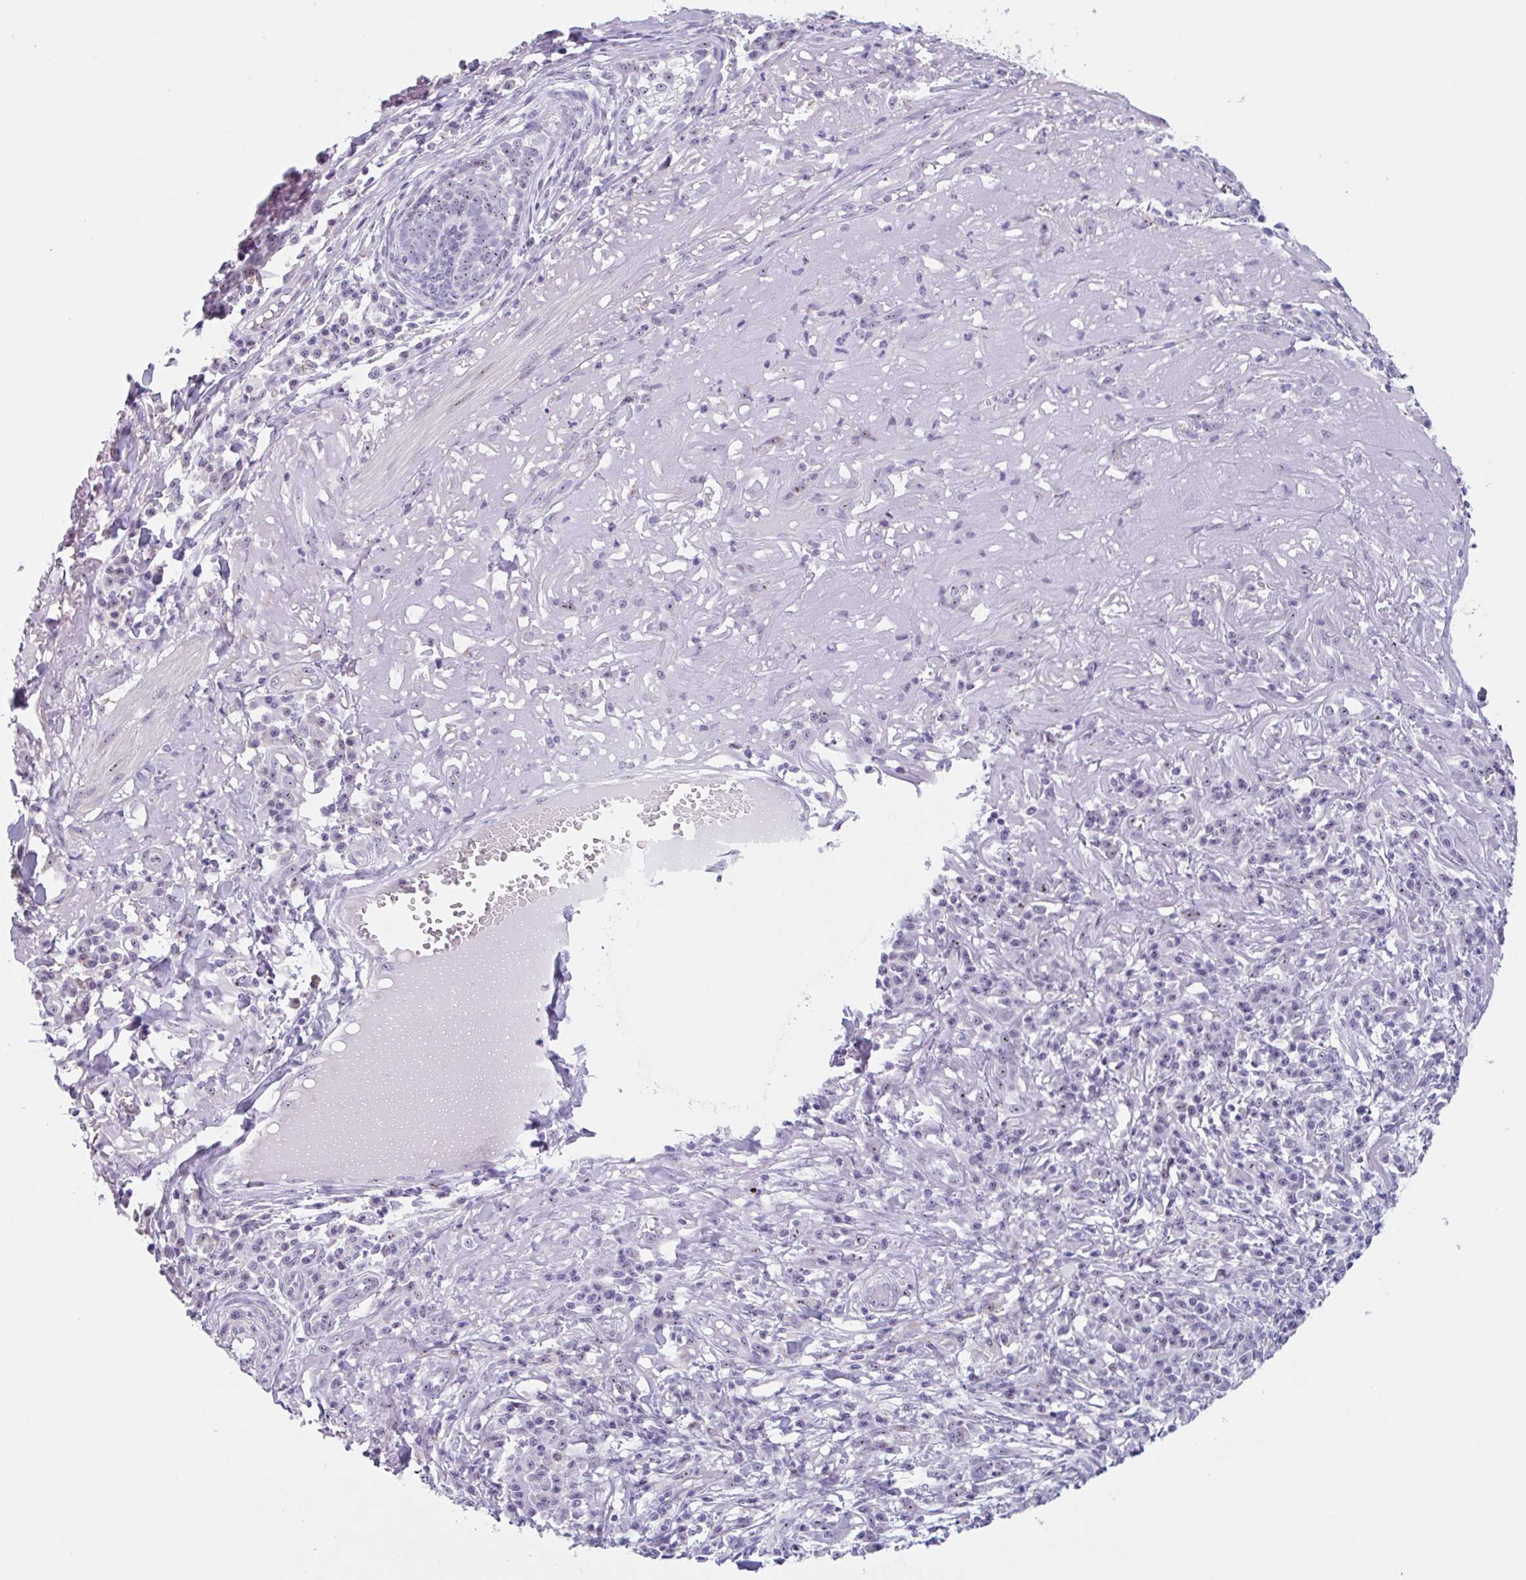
{"staining": {"intensity": "weak", "quantity": "25%-75%", "location": "nuclear"}, "tissue": "skin cancer", "cell_type": "Tumor cells", "image_type": "cancer", "snomed": [{"axis": "morphology", "description": "Basal cell carcinoma"}, {"axis": "topography", "description": "Skin"}], "caption": "Immunohistochemical staining of human skin cancer reveals low levels of weak nuclear protein positivity in approximately 25%-75% of tumor cells.", "gene": "LENG9", "patient": {"sex": "female", "age": 93}}